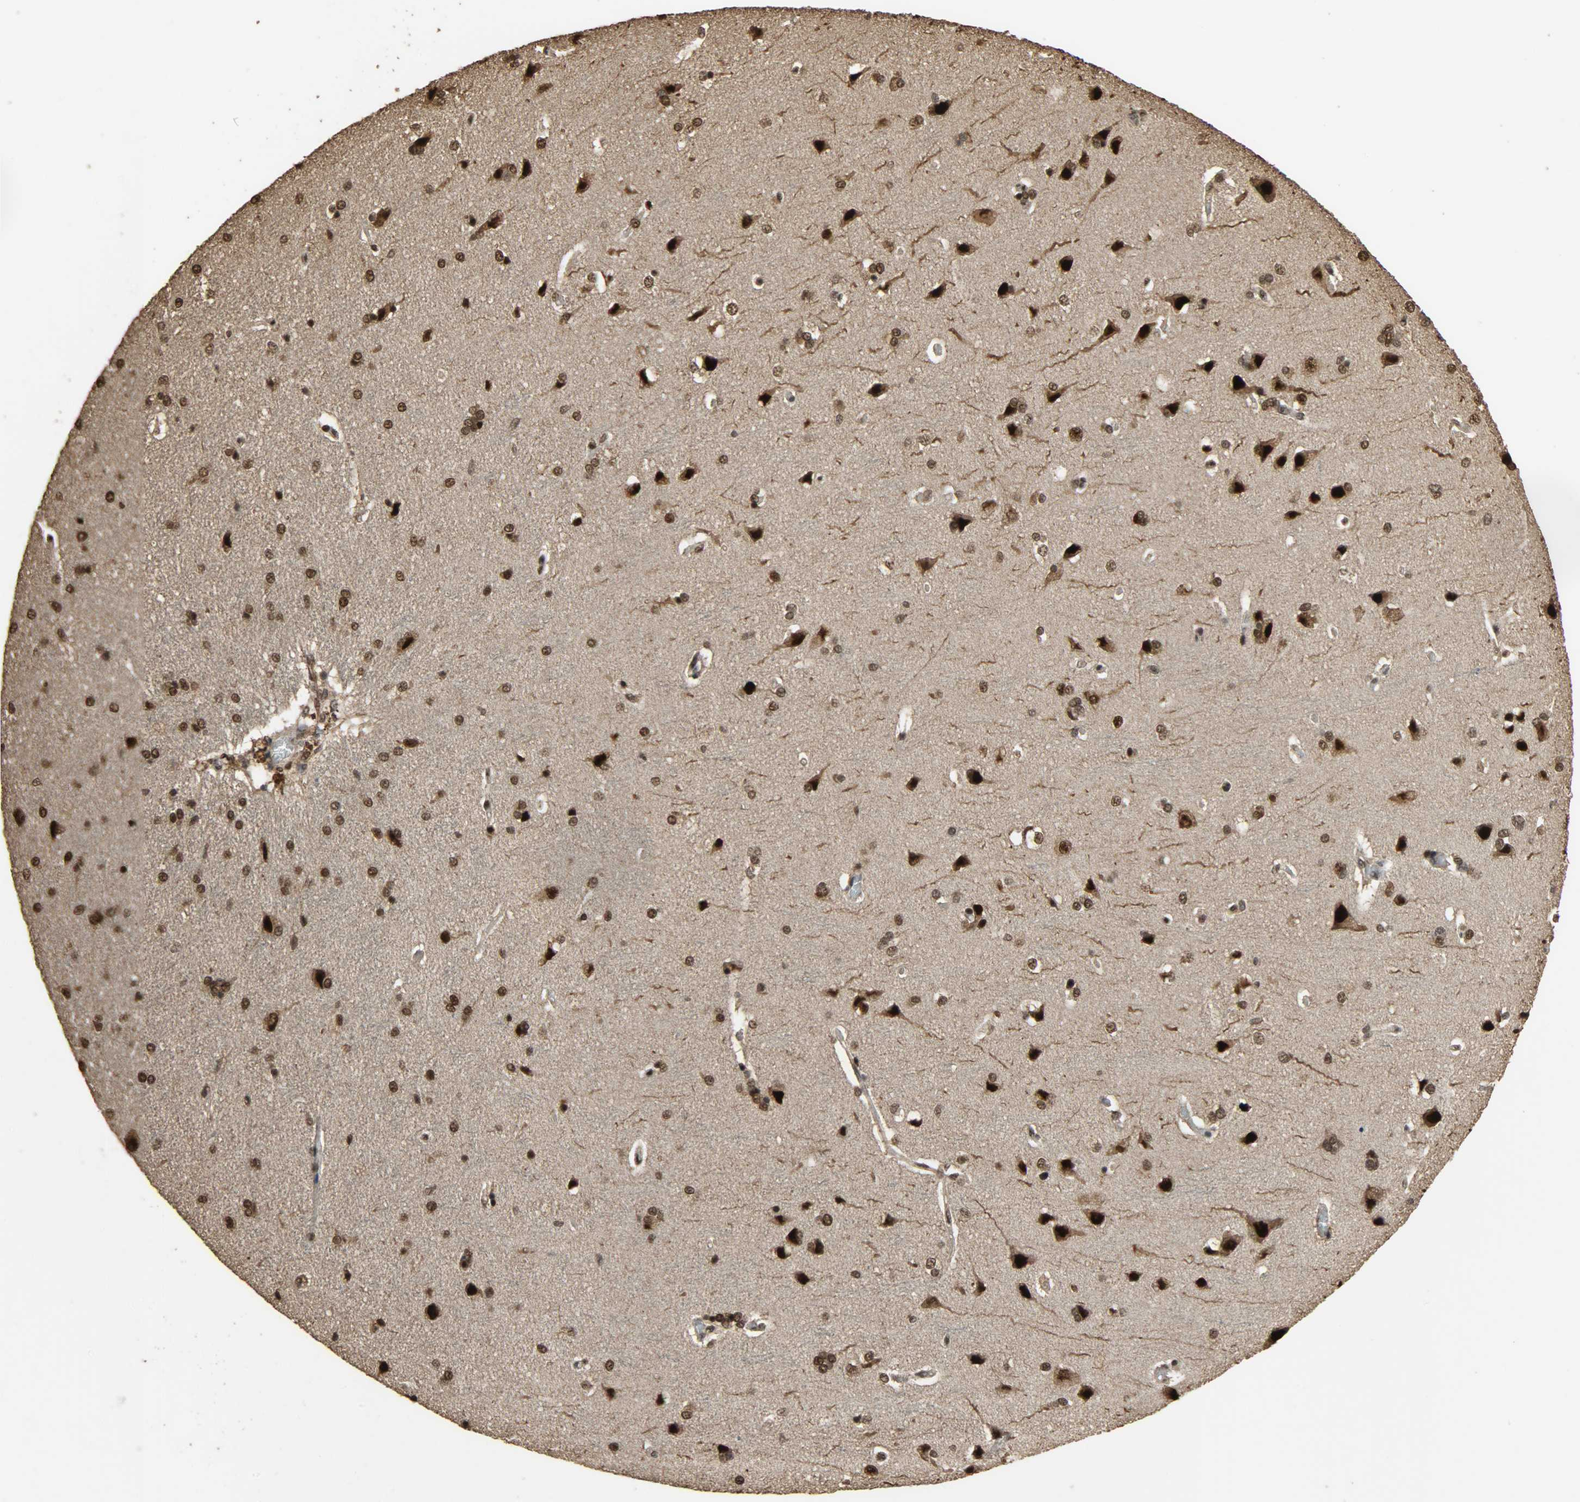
{"staining": {"intensity": "strong", "quantity": ">75%", "location": "nuclear"}, "tissue": "cerebral cortex", "cell_type": "Endothelial cells", "image_type": "normal", "snomed": [{"axis": "morphology", "description": "Normal tissue, NOS"}, {"axis": "topography", "description": "Cerebral cortex"}], "caption": "Normal cerebral cortex reveals strong nuclear expression in approximately >75% of endothelial cells, visualized by immunohistochemistry. The protein of interest is shown in brown color, while the nuclei are stained blue.", "gene": "CCNT2", "patient": {"sex": "male", "age": 62}}